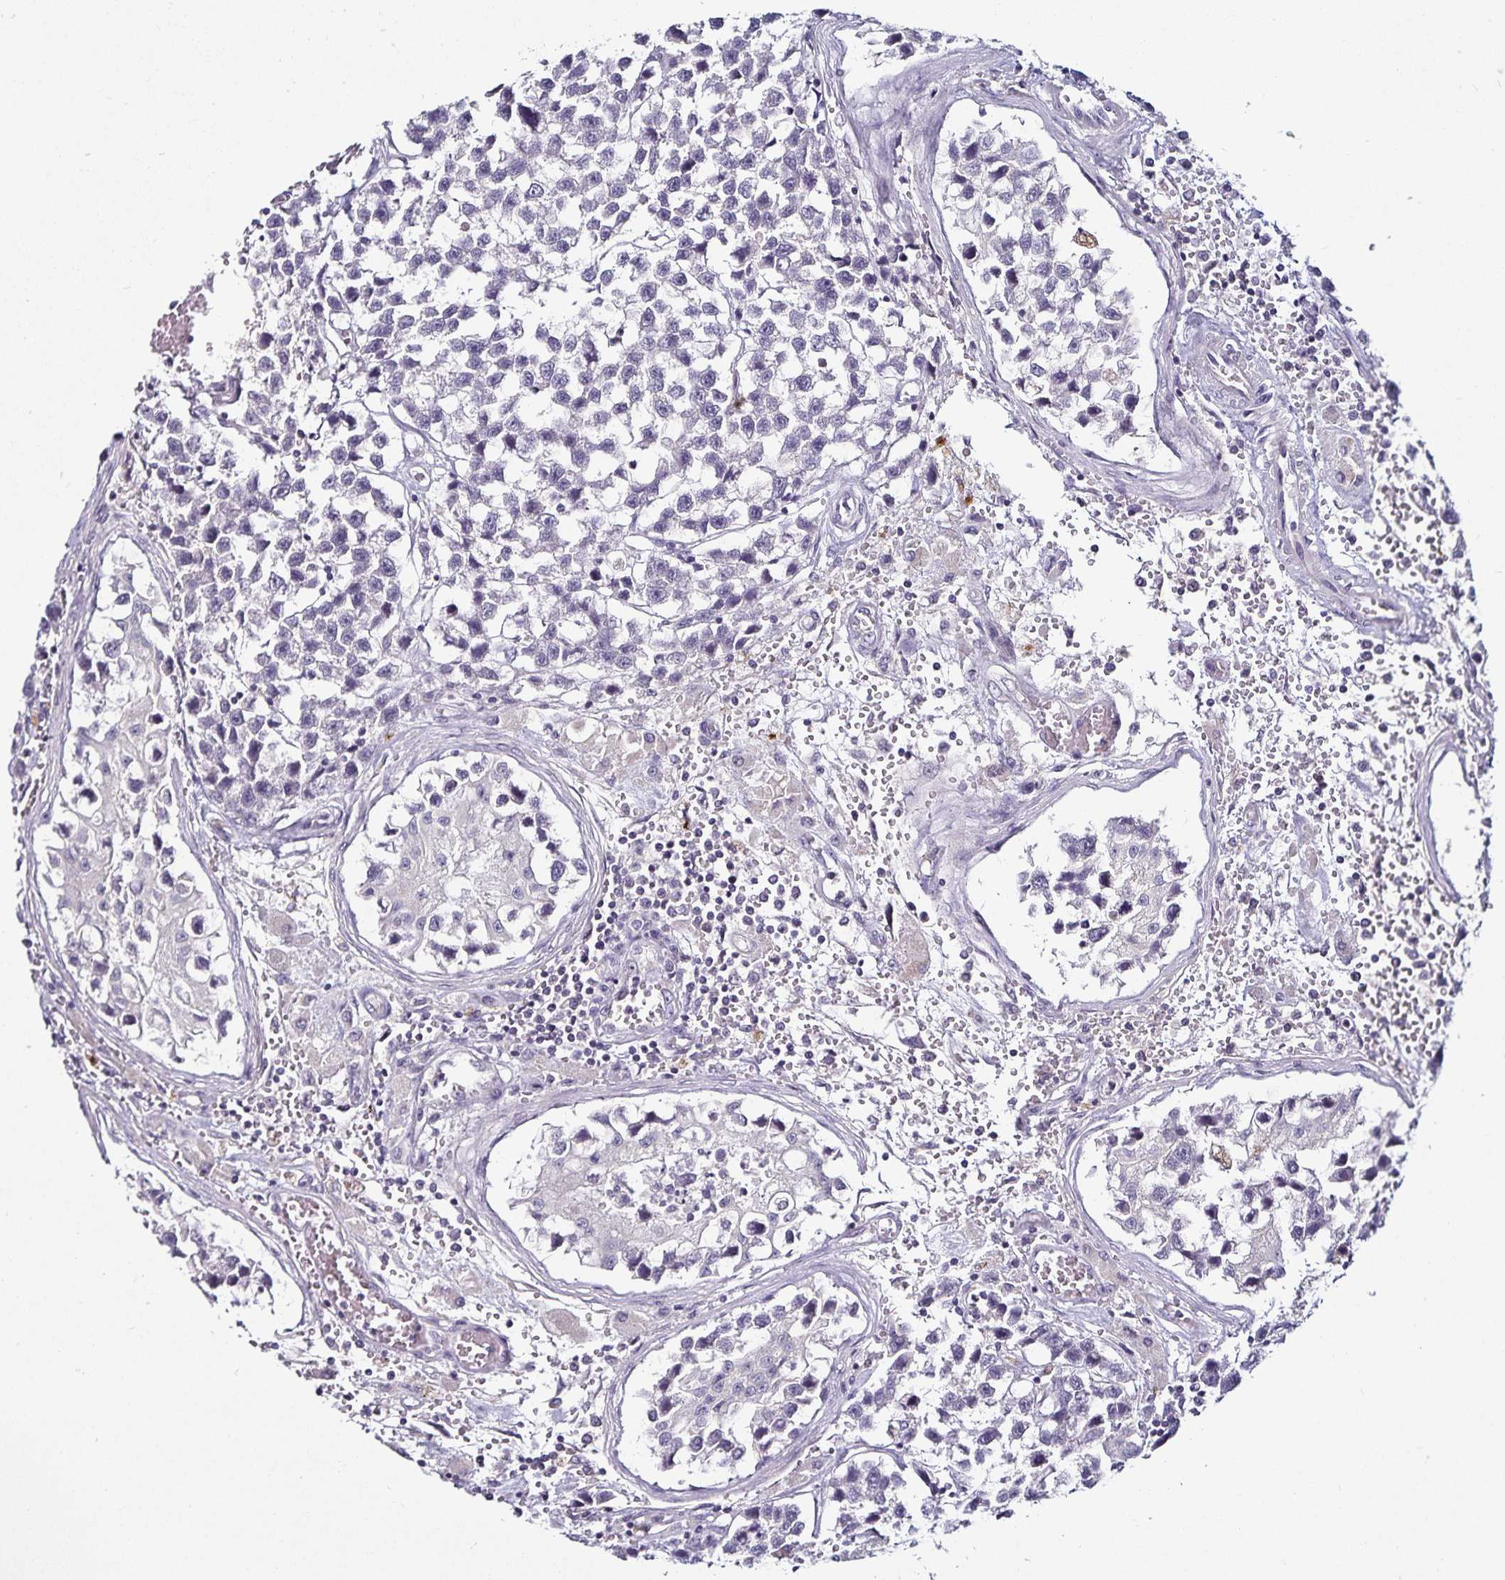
{"staining": {"intensity": "negative", "quantity": "none", "location": "none"}, "tissue": "testis cancer", "cell_type": "Tumor cells", "image_type": "cancer", "snomed": [{"axis": "morphology", "description": "Seminoma, NOS"}, {"axis": "topography", "description": "Testis"}], "caption": "Tumor cells show no significant protein positivity in testis cancer (seminoma). (DAB (3,3'-diaminobenzidine) immunohistochemistry visualized using brightfield microscopy, high magnification).", "gene": "ACSL5", "patient": {"sex": "male", "age": 26}}